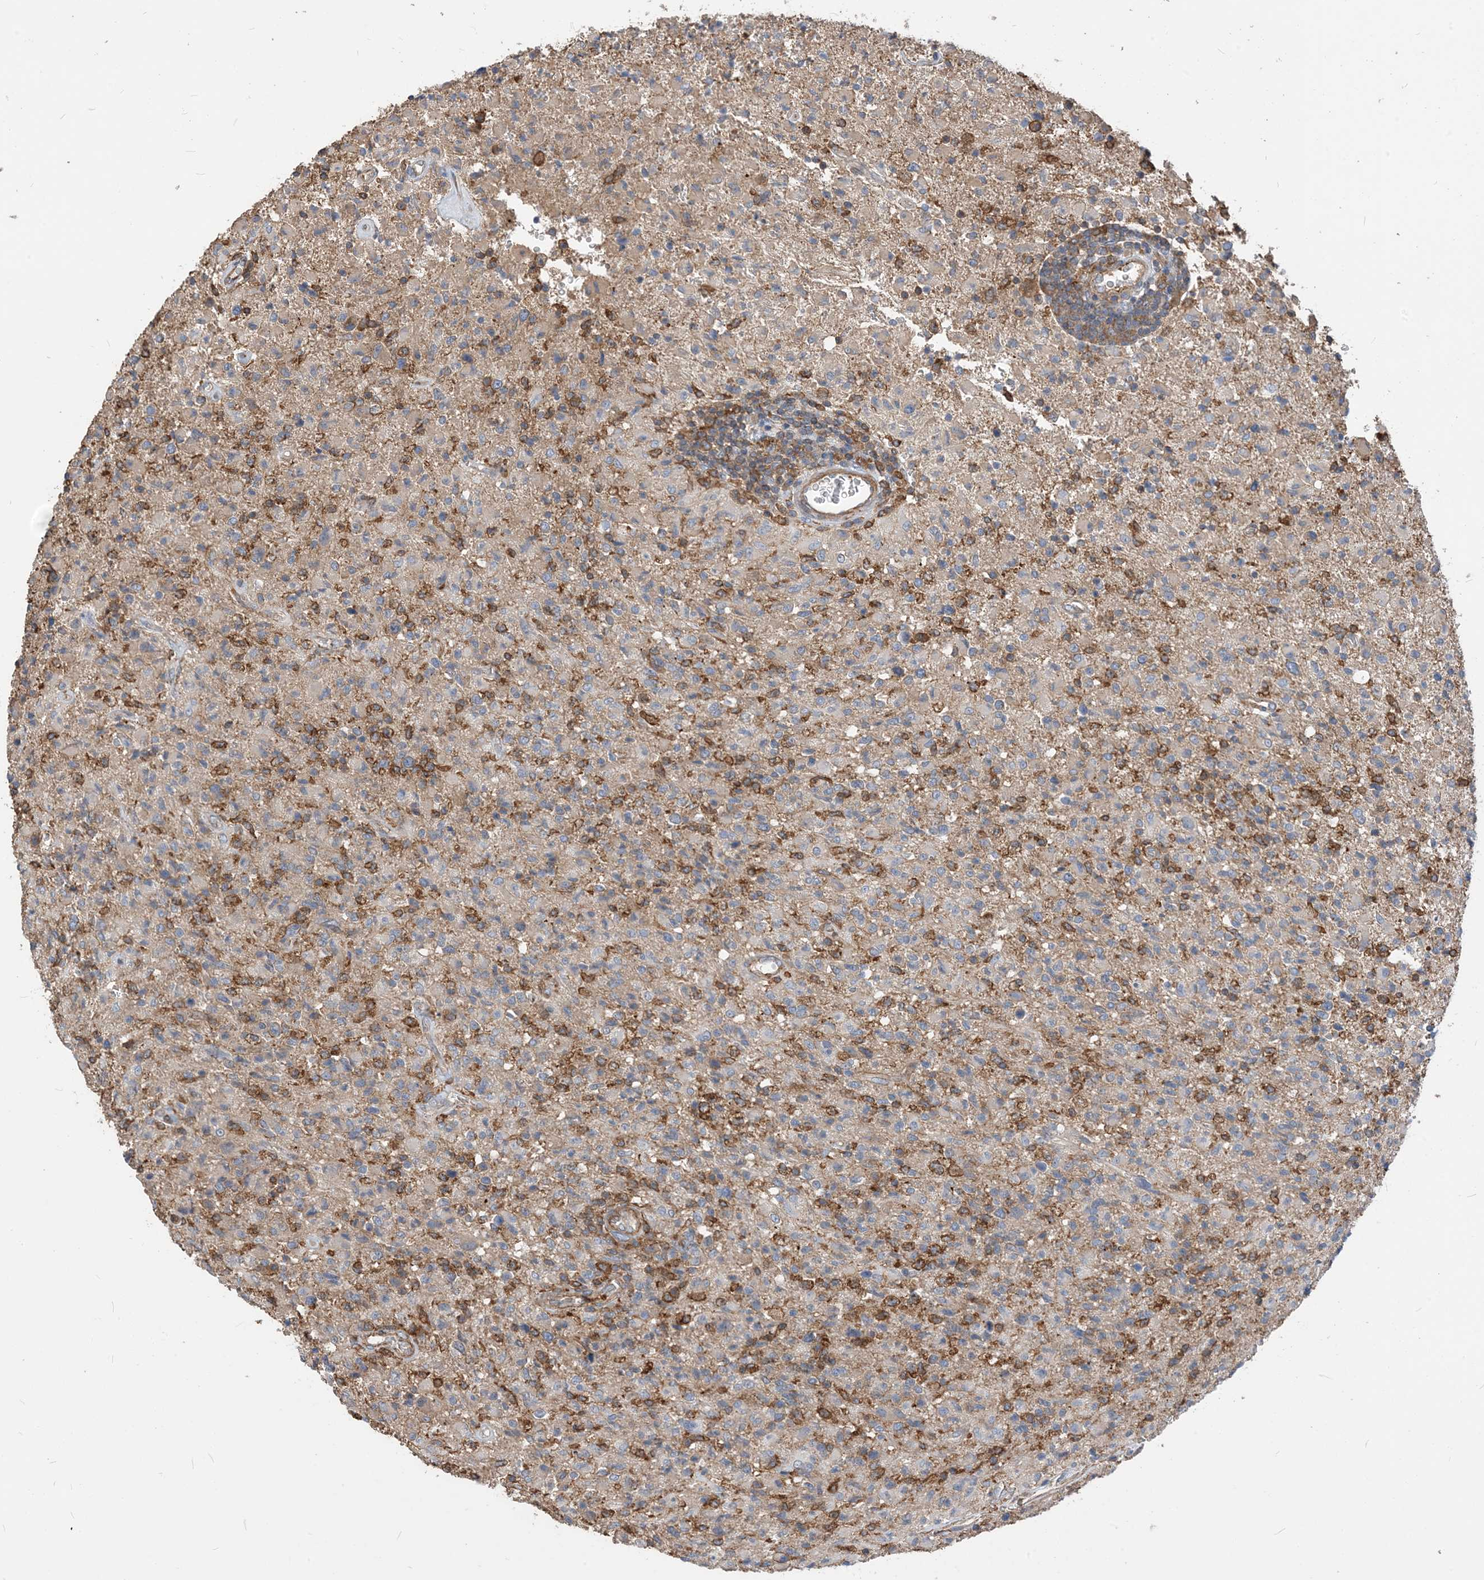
{"staining": {"intensity": "strong", "quantity": "<25%", "location": "cytoplasmic/membranous"}, "tissue": "glioma", "cell_type": "Tumor cells", "image_type": "cancer", "snomed": [{"axis": "morphology", "description": "Glioma, malignant, High grade"}, {"axis": "topography", "description": "Brain"}], "caption": "Approximately <25% of tumor cells in human glioma display strong cytoplasmic/membranous protein staining as visualized by brown immunohistochemical staining.", "gene": "PARVG", "patient": {"sex": "female", "age": 57}}